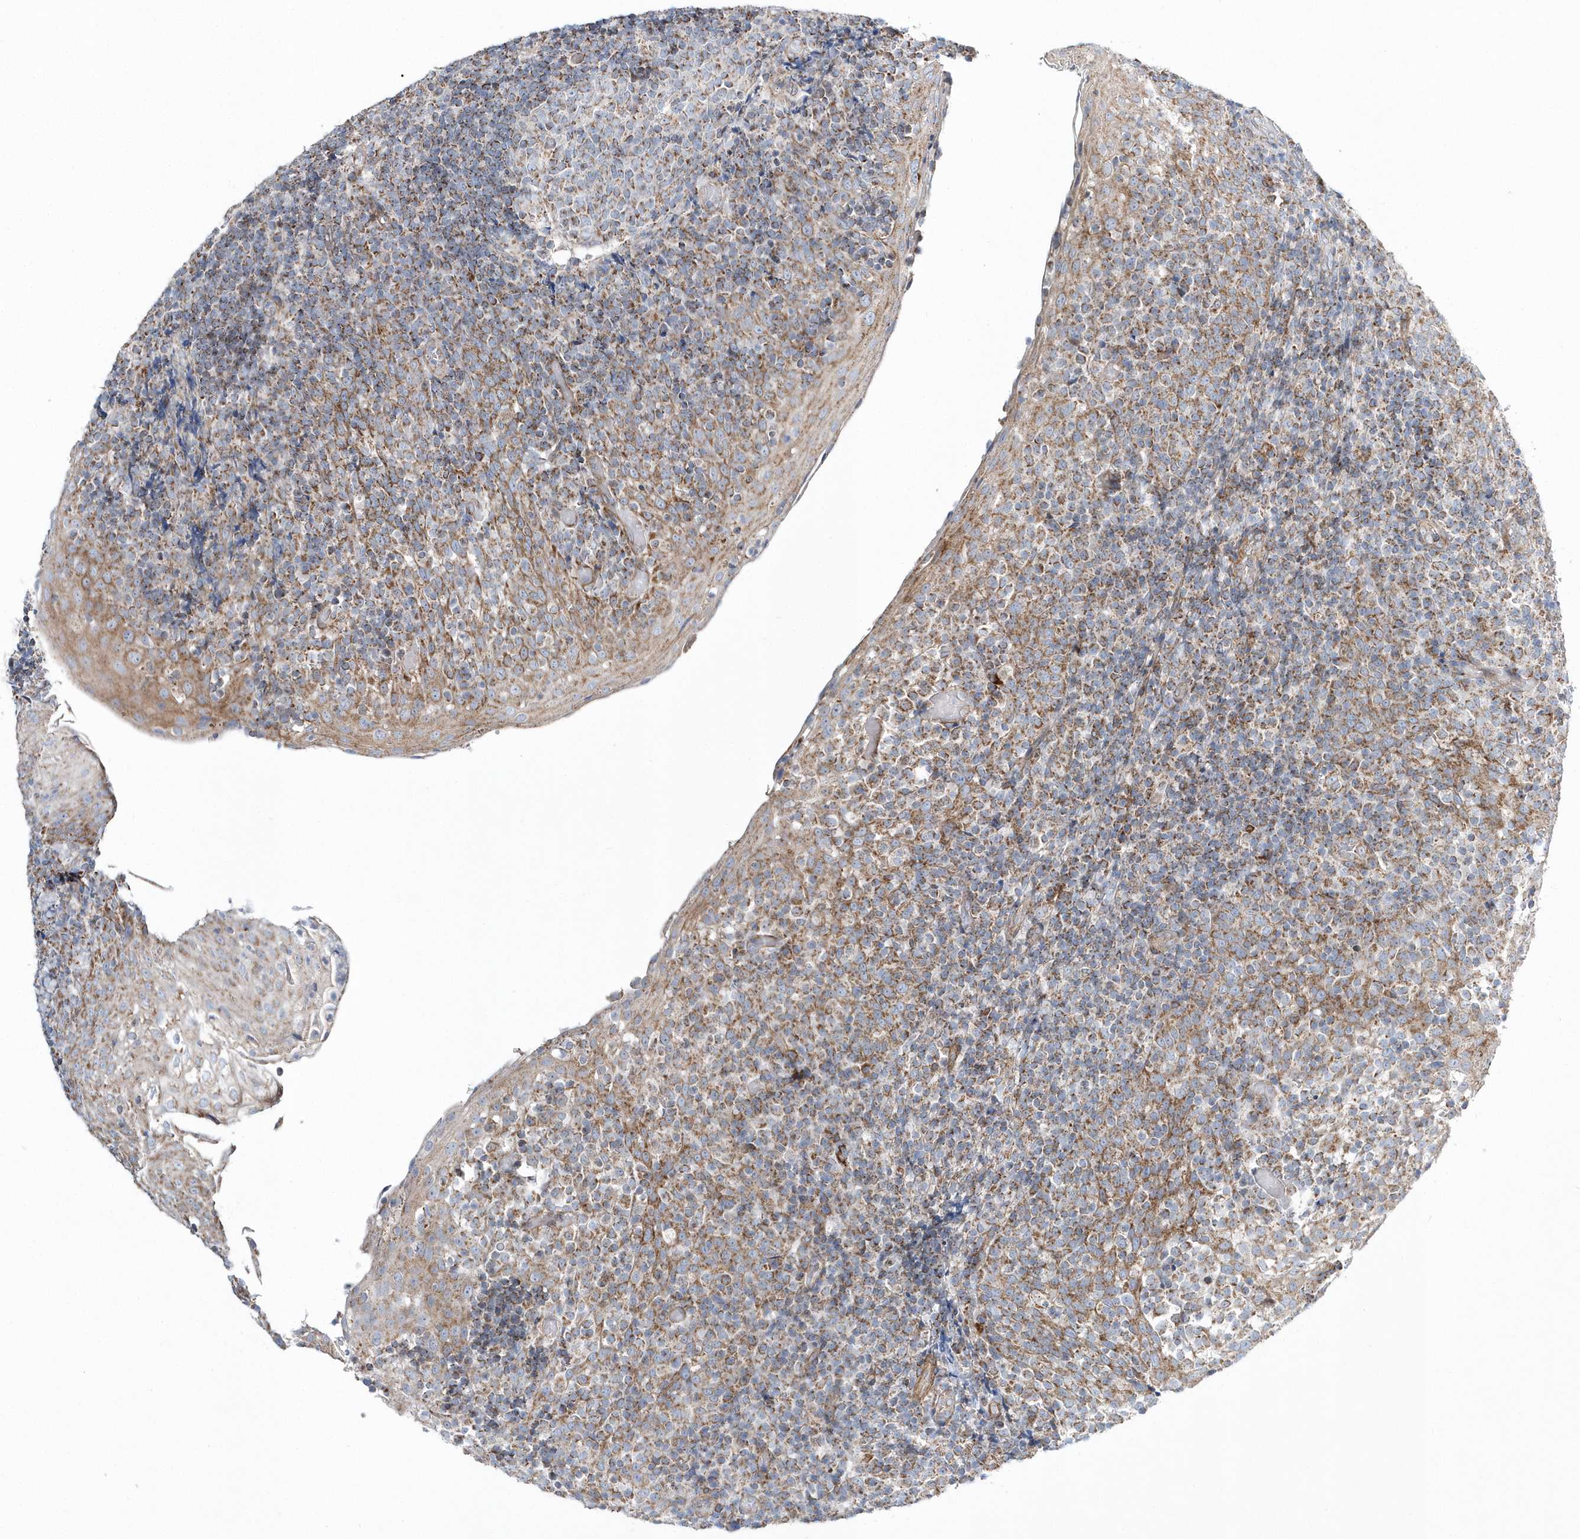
{"staining": {"intensity": "moderate", "quantity": "25%-75%", "location": "cytoplasmic/membranous"}, "tissue": "tonsil", "cell_type": "Germinal center cells", "image_type": "normal", "snomed": [{"axis": "morphology", "description": "Normal tissue, NOS"}, {"axis": "topography", "description": "Tonsil"}], "caption": "Immunohistochemistry (IHC) (DAB) staining of unremarkable human tonsil displays moderate cytoplasmic/membranous protein expression in approximately 25%-75% of germinal center cells. Nuclei are stained in blue.", "gene": "OPA1", "patient": {"sex": "female", "age": 19}}